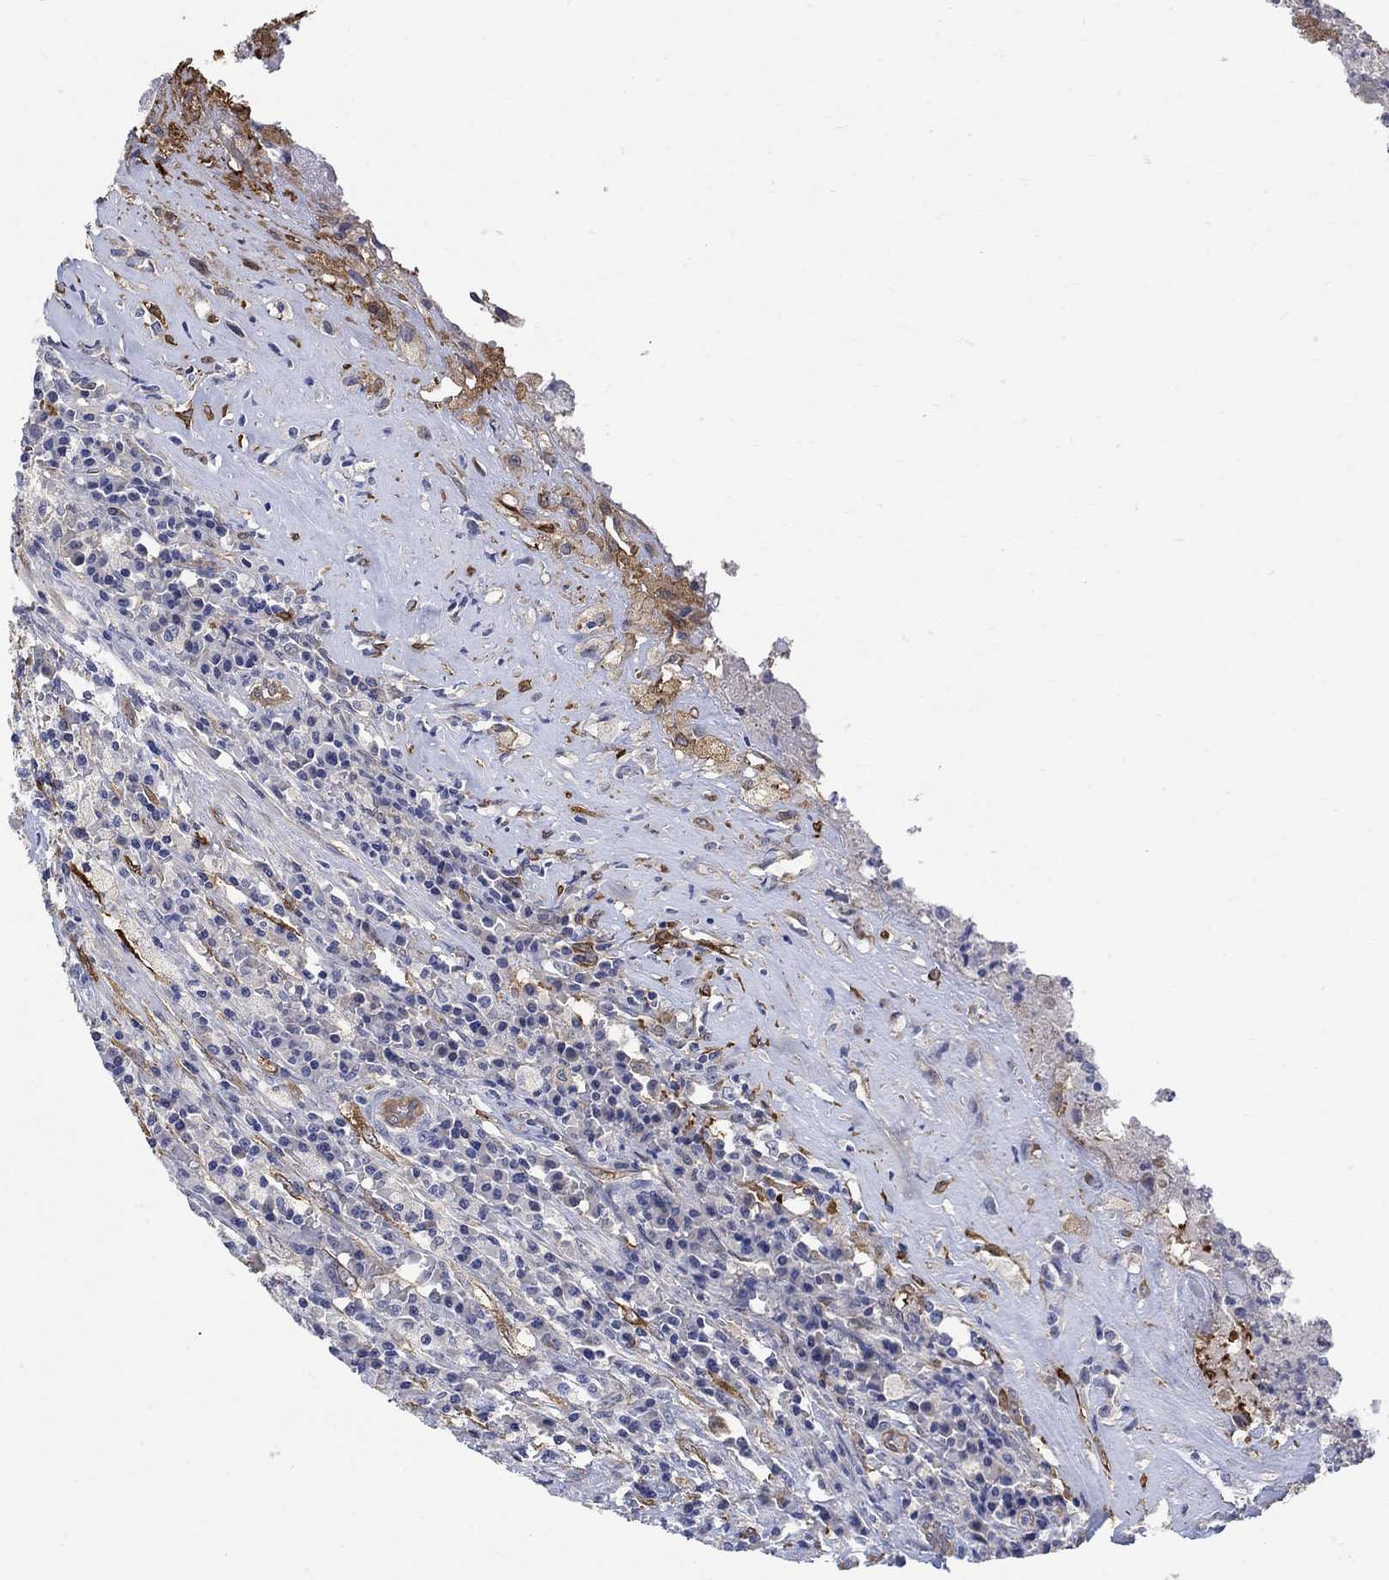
{"staining": {"intensity": "negative", "quantity": "none", "location": "none"}, "tissue": "testis cancer", "cell_type": "Tumor cells", "image_type": "cancer", "snomed": [{"axis": "morphology", "description": "Necrosis, NOS"}, {"axis": "morphology", "description": "Carcinoma, Embryonal, NOS"}, {"axis": "topography", "description": "Testis"}], "caption": "Testis cancer (embryonal carcinoma) was stained to show a protein in brown. There is no significant positivity in tumor cells.", "gene": "TGM2", "patient": {"sex": "male", "age": 19}}